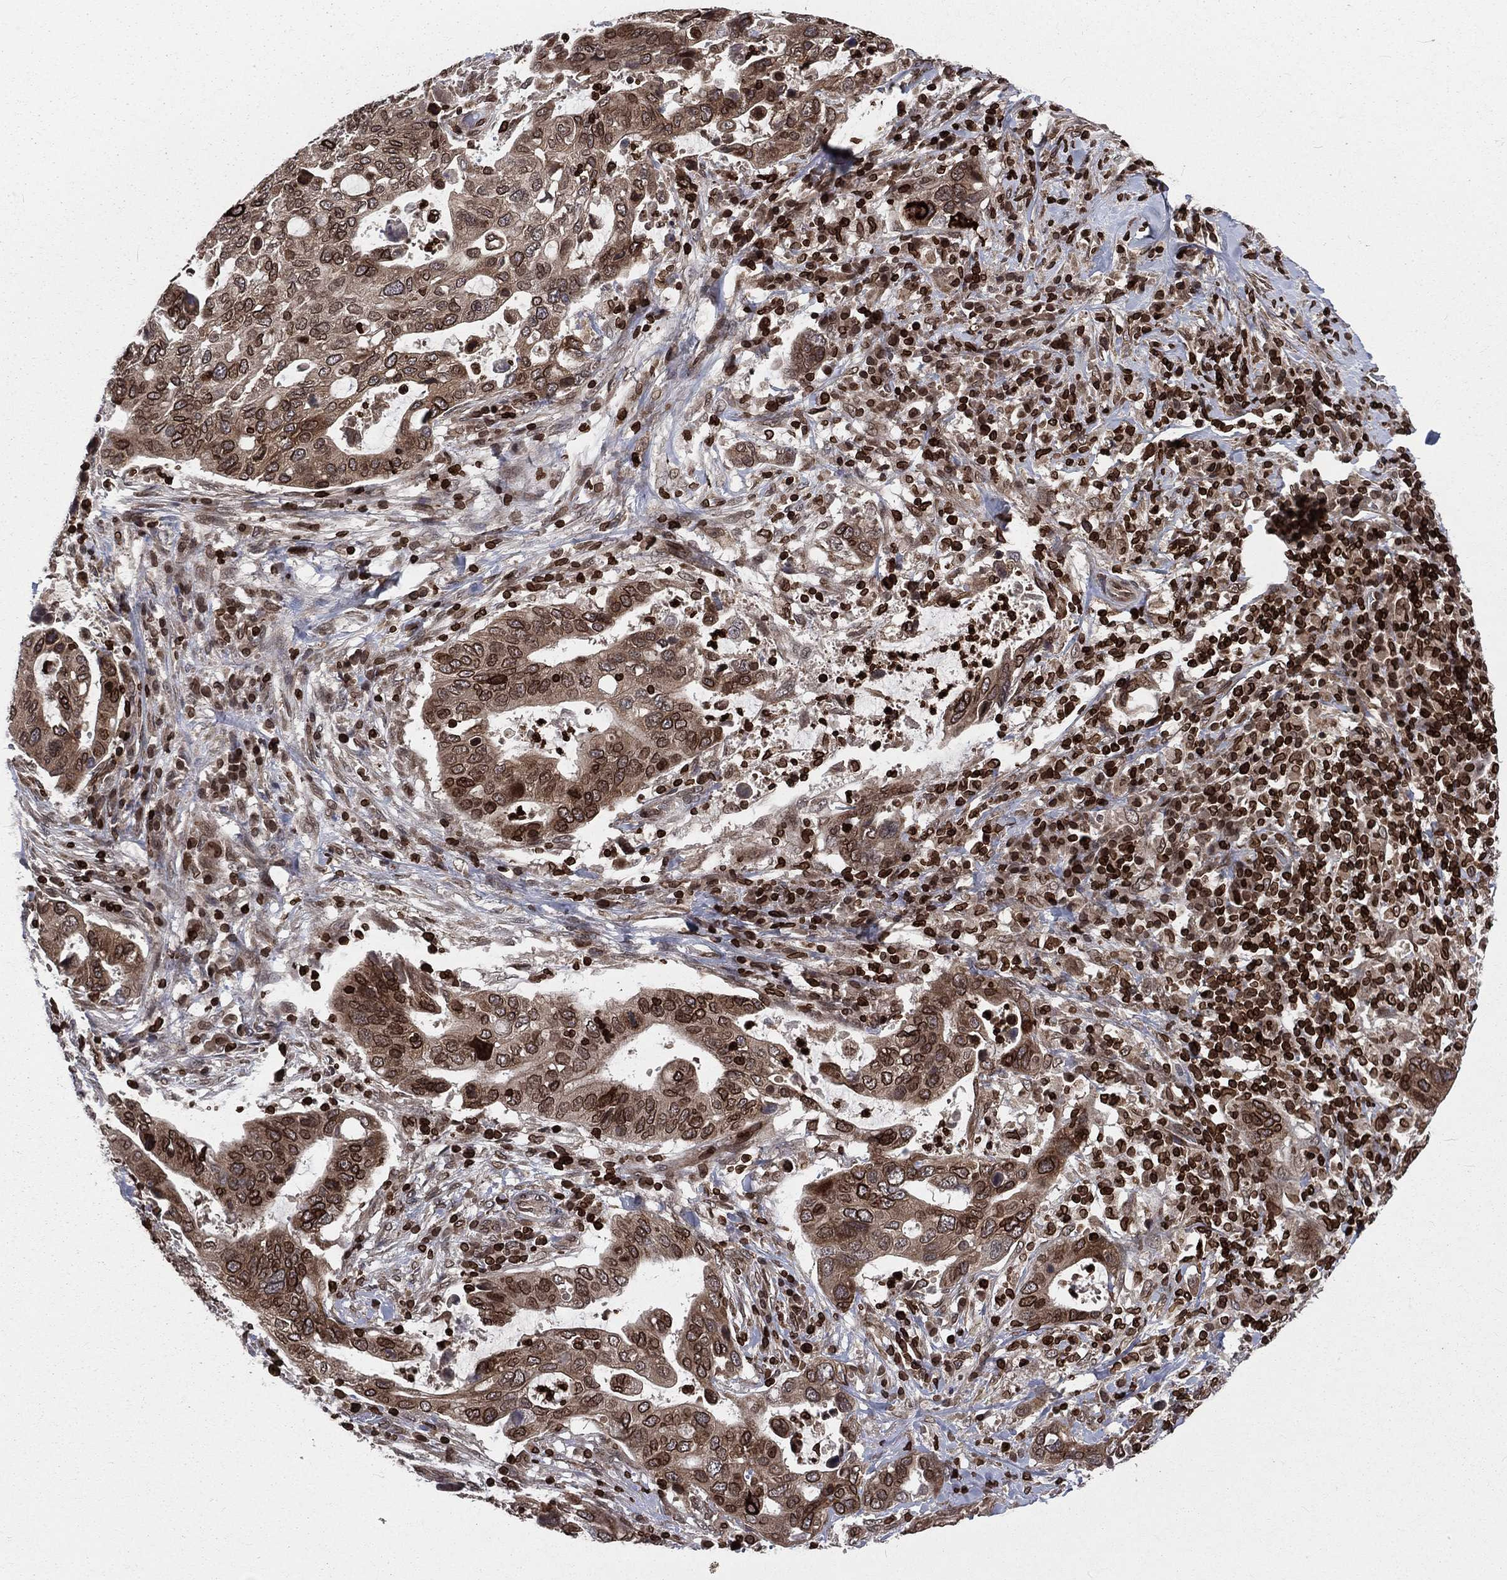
{"staining": {"intensity": "moderate", "quantity": ">75%", "location": "cytoplasmic/membranous,nuclear"}, "tissue": "stomach cancer", "cell_type": "Tumor cells", "image_type": "cancer", "snomed": [{"axis": "morphology", "description": "Adenocarcinoma, NOS"}, {"axis": "topography", "description": "Stomach"}], "caption": "This is an image of immunohistochemistry staining of stomach adenocarcinoma, which shows moderate staining in the cytoplasmic/membranous and nuclear of tumor cells.", "gene": "LBR", "patient": {"sex": "male", "age": 54}}